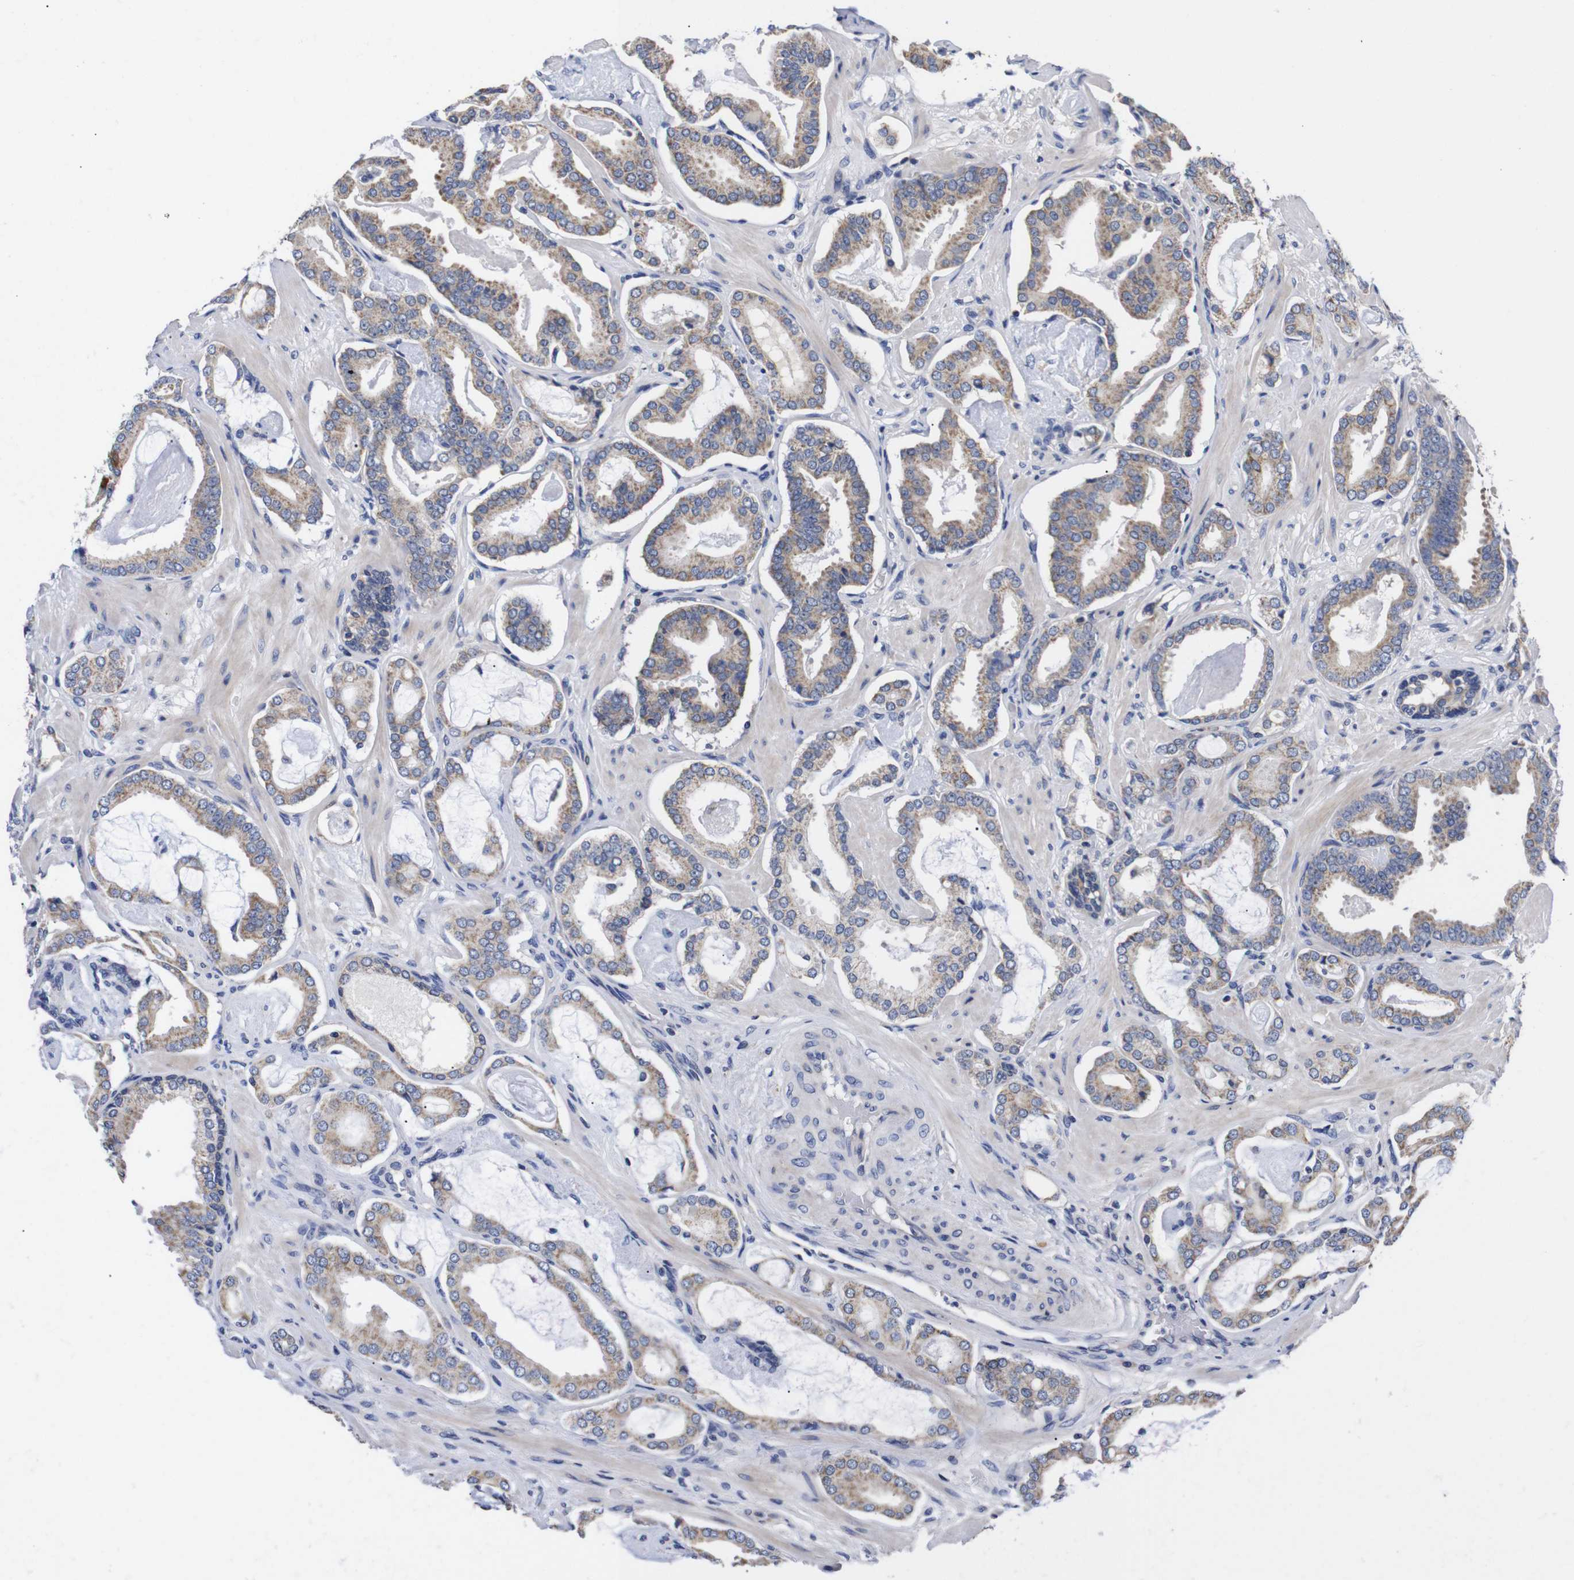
{"staining": {"intensity": "moderate", "quantity": "25%-75%", "location": "cytoplasmic/membranous"}, "tissue": "prostate cancer", "cell_type": "Tumor cells", "image_type": "cancer", "snomed": [{"axis": "morphology", "description": "Adenocarcinoma, Low grade"}, {"axis": "topography", "description": "Prostate"}], "caption": "This histopathology image demonstrates immunohistochemistry staining of human prostate cancer, with medium moderate cytoplasmic/membranous expression in approximately 25%-75% of tumor cells.", "gene": "OPN3", "patient": {"sex": "male", "age": 53}}